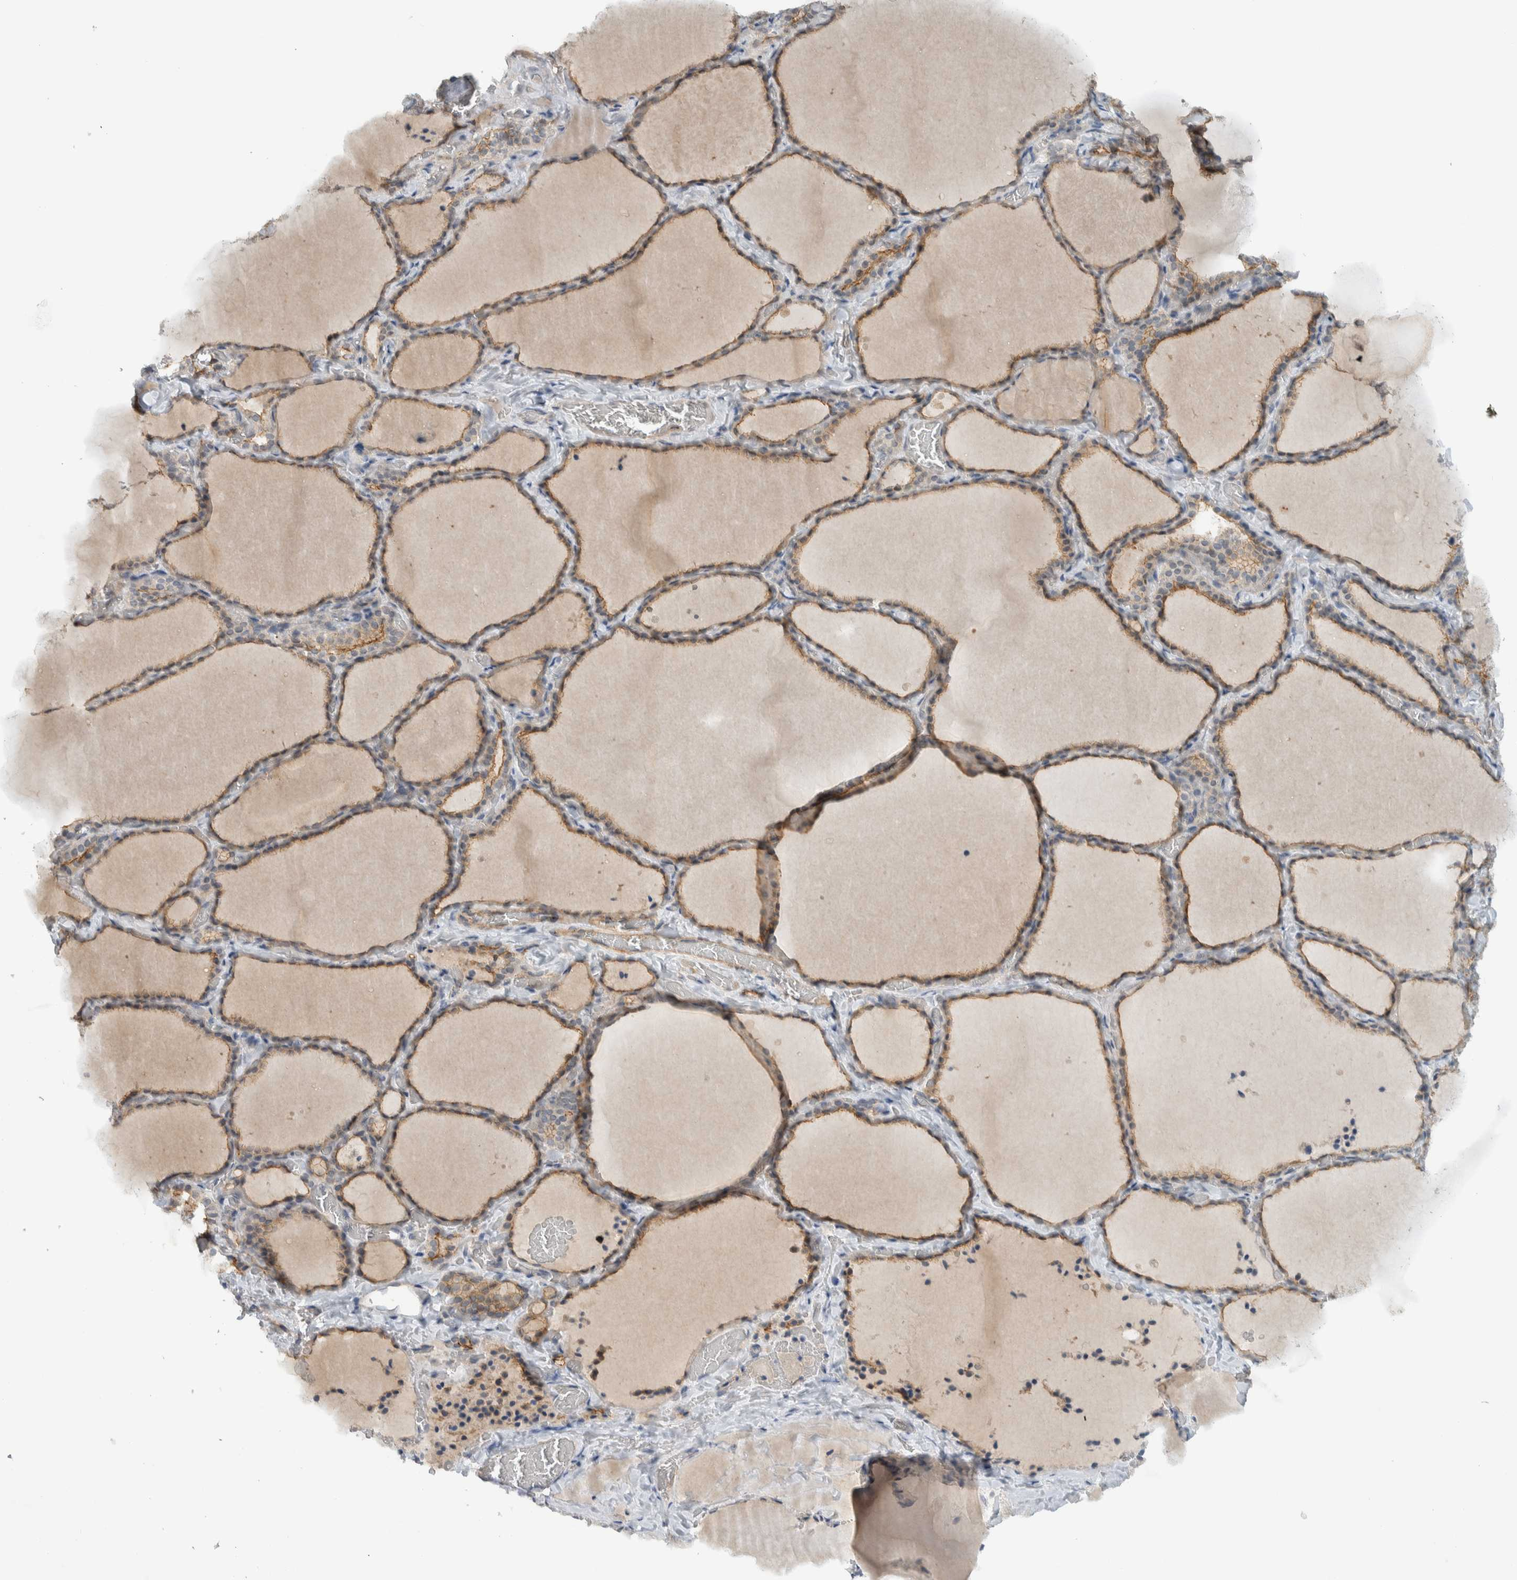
{"staining": {"intensity": "moderate", "quantity": ">75%", "location": "cytoplasmic/membranous"}, "tissue": "thyroid gland", "cell_type": "Glandular cells", "image_type": "normal", "snomed": [{"axis": "morphology", "description": "Normal tissue, NOS"}, {"axis": "topography", "description": "Thyroid gland"}], "caption": "Brown immunohistochemical staining in normal human thyroid gland exhibits moderate cytoplasmic/membranous staining in approximately >75% of glandular cells. (Stains: DAB in brown, nuclei in blue, Microscopy: brightfield microscopy at high magnification).", "gene": "MPRIP", "patient": {"sex": "female", "age": 22}}